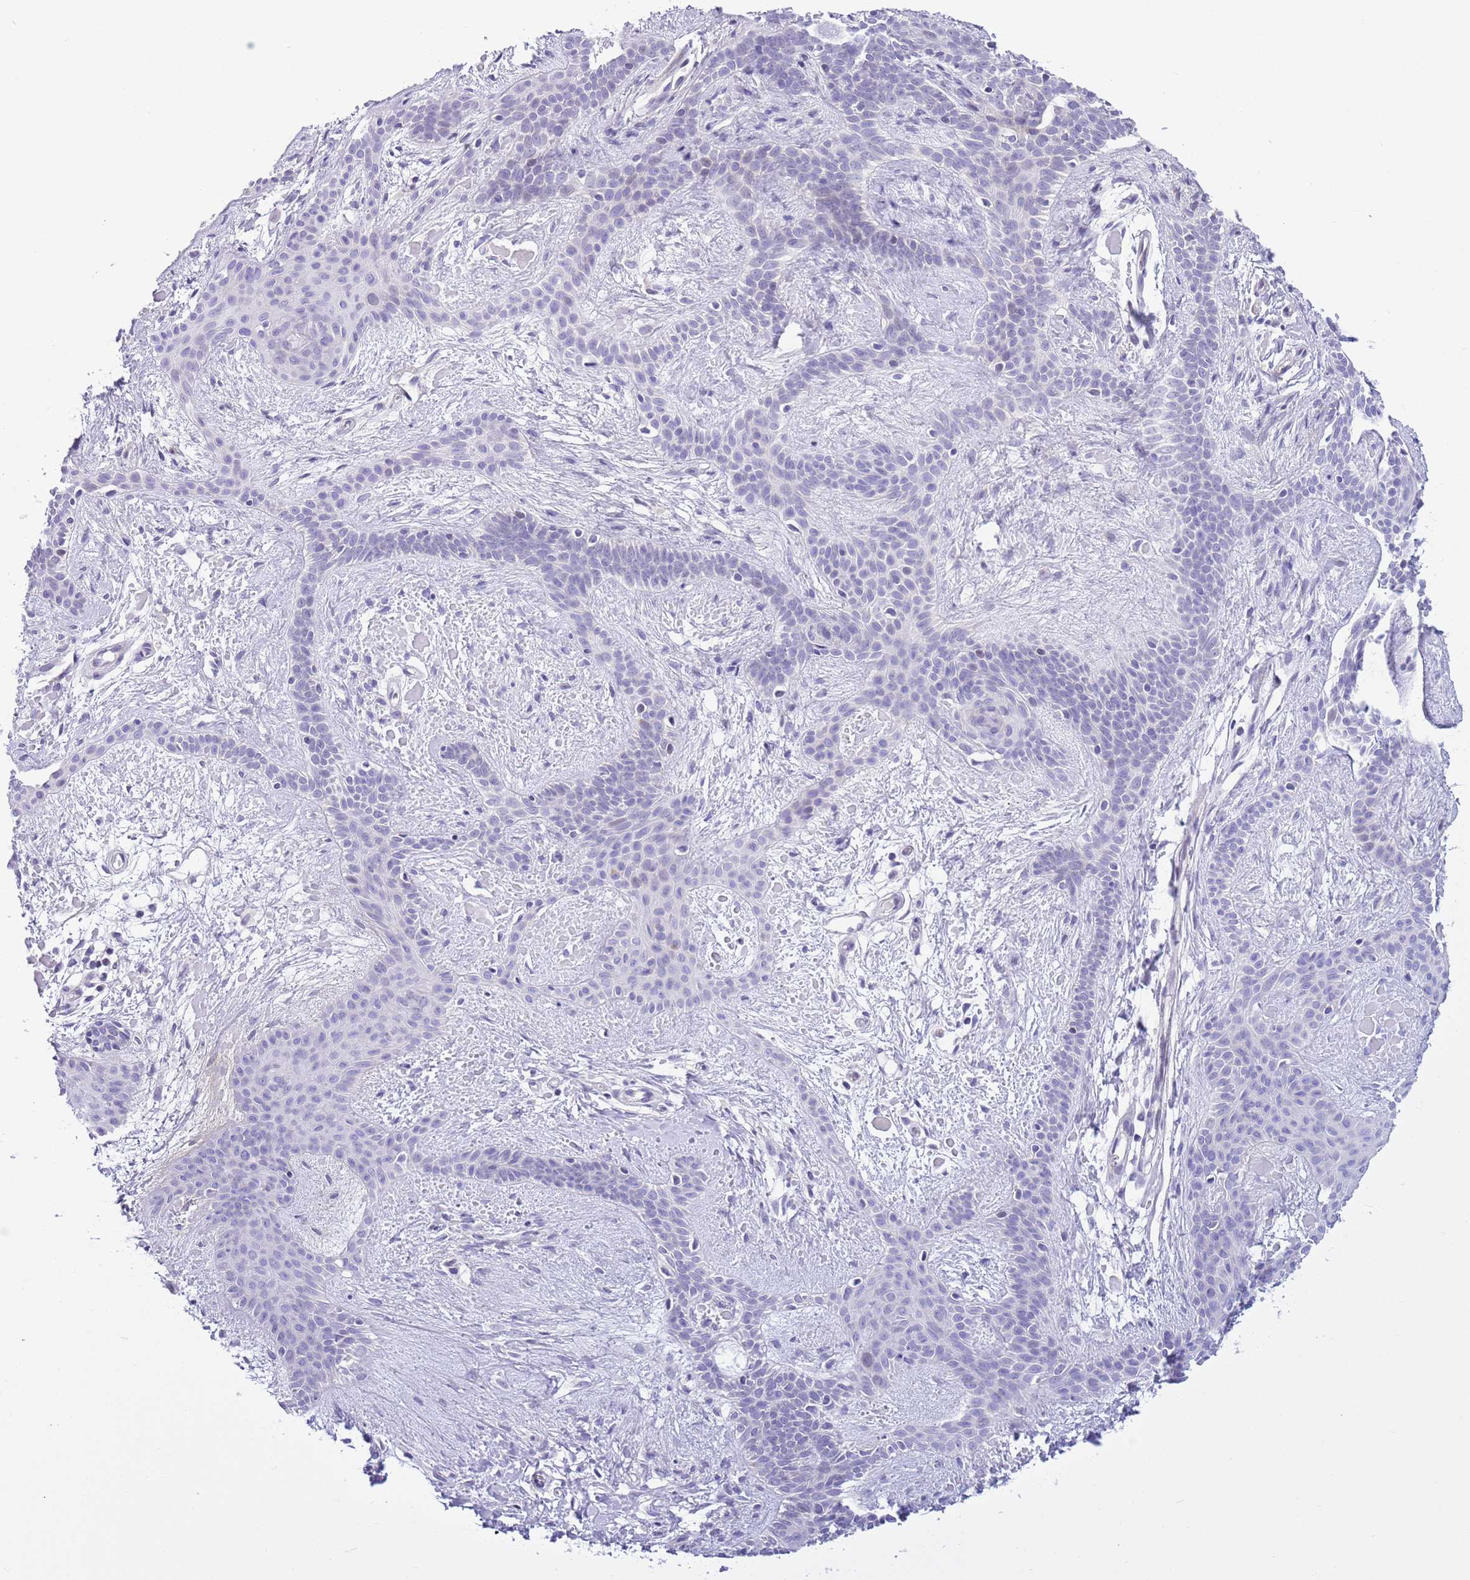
{"staining": {"intensity": "negative", "quantity": "none", "location": "none"}, "tissue": "skin cancer", "cell_type": "Tumor cells", "image_type": "cancer", "snomed": [{"axis": "morphology", "description": "Basal cell carcinoma"}, {"axis": "topography", "description": "Skin"}], "caption": "Human skin cancer (basal cell carcinoma) stained for a protein using immunohistochemistry (IHC) shows no positivity in tumor cells.", "gene": "NET1", "patient": {"sex": "male", "age": 78}}